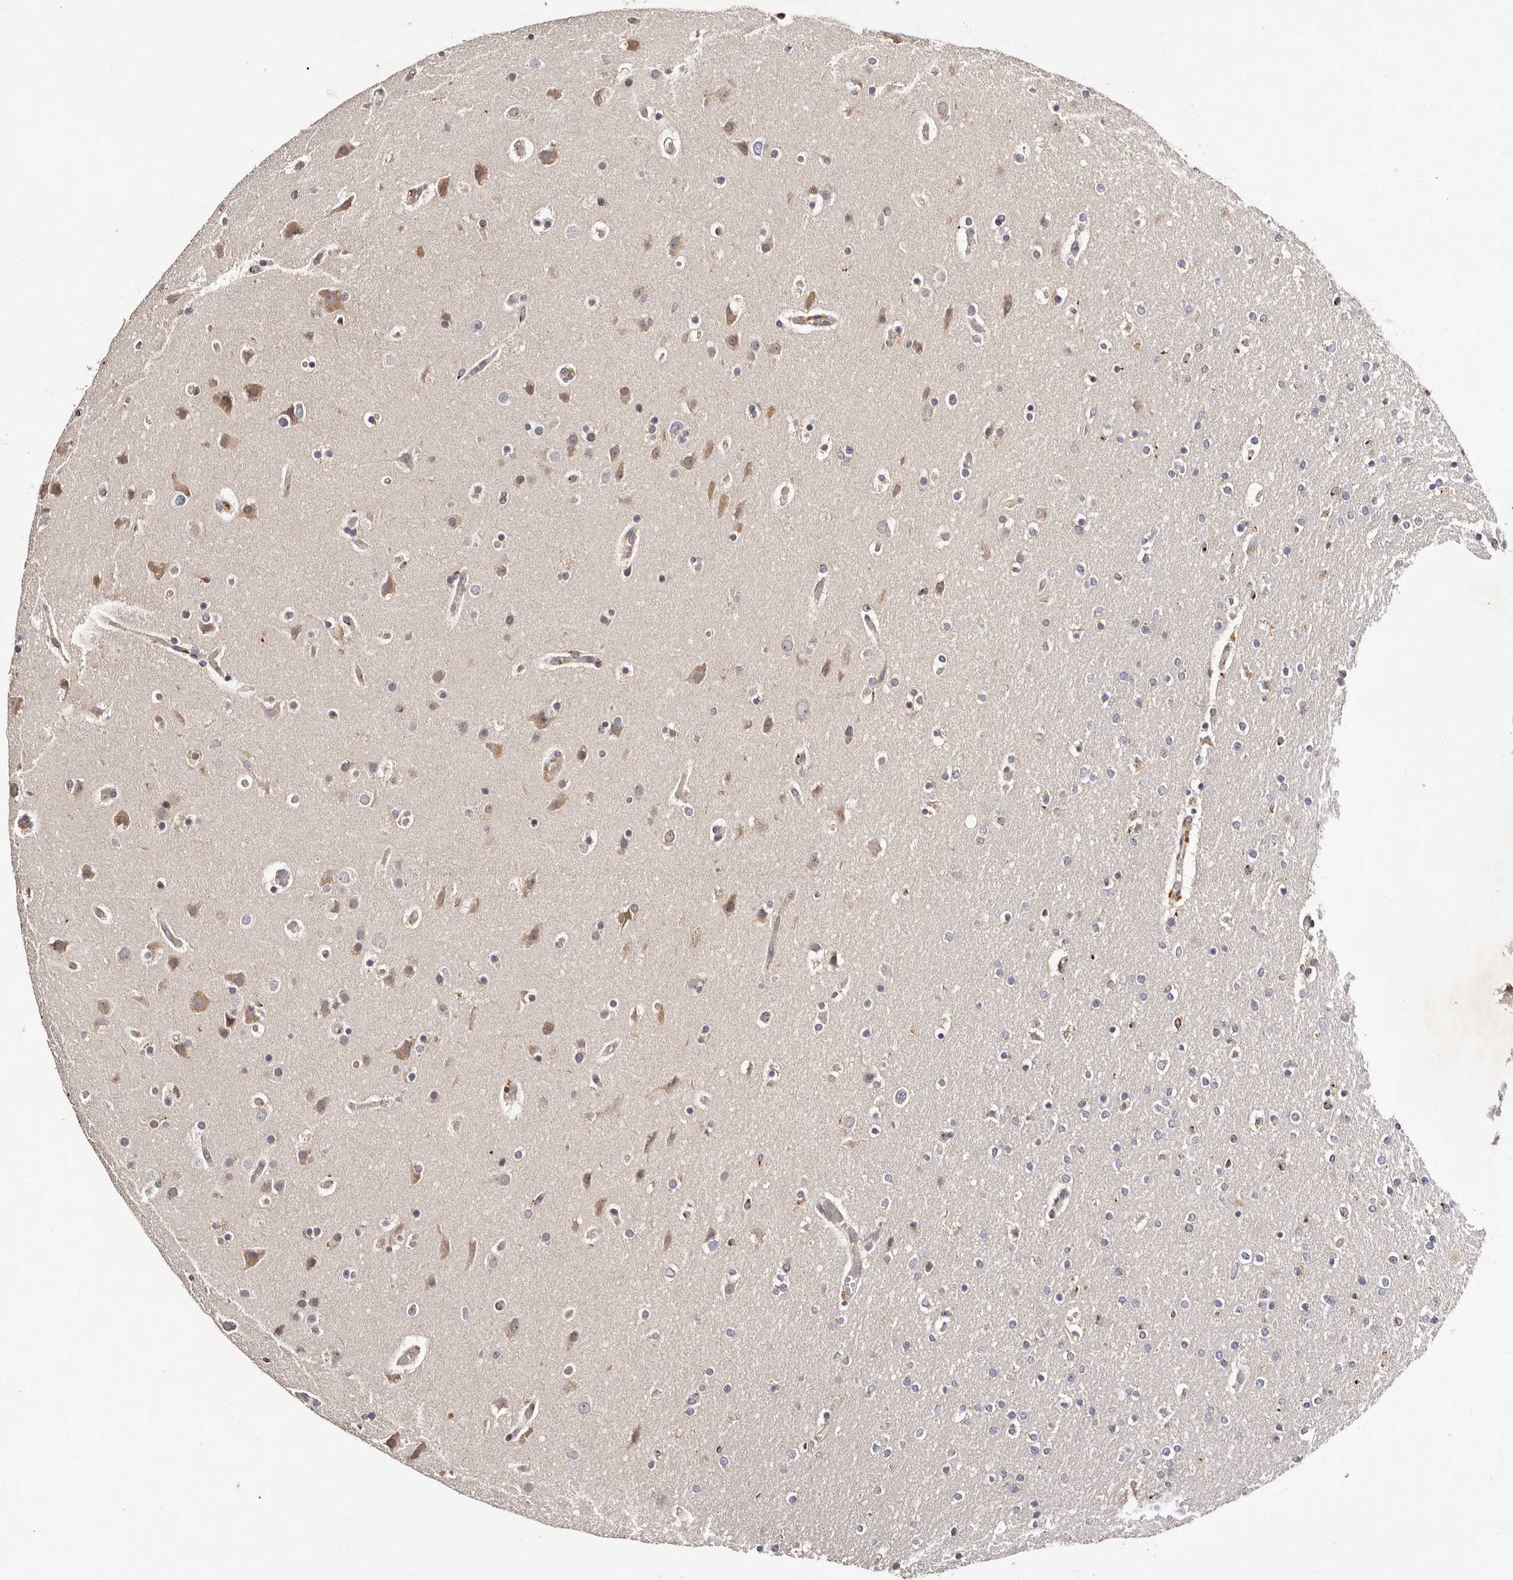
{"staining": {"intensity": "negative", "quantity": "none", "location": "none"}, "tissue": "glioma", "cell_type": "Tumor cells", "image_type": "cancer", "snomed": [{"axis": "morphology", "description": "Glioma, malignant, High grade"}, {"axis": "topography", "description": "Cerebral cortex"}], "caption": "Glioma was stained to show a protein in brown. There is no significant positivity in tumor cells. (Brightfield microscopy of DAB (3,3'-diaminobenzidine) IHC at high magnification).", "gene": "DACT2", "patient": {"sex": "female", "age": 36}}